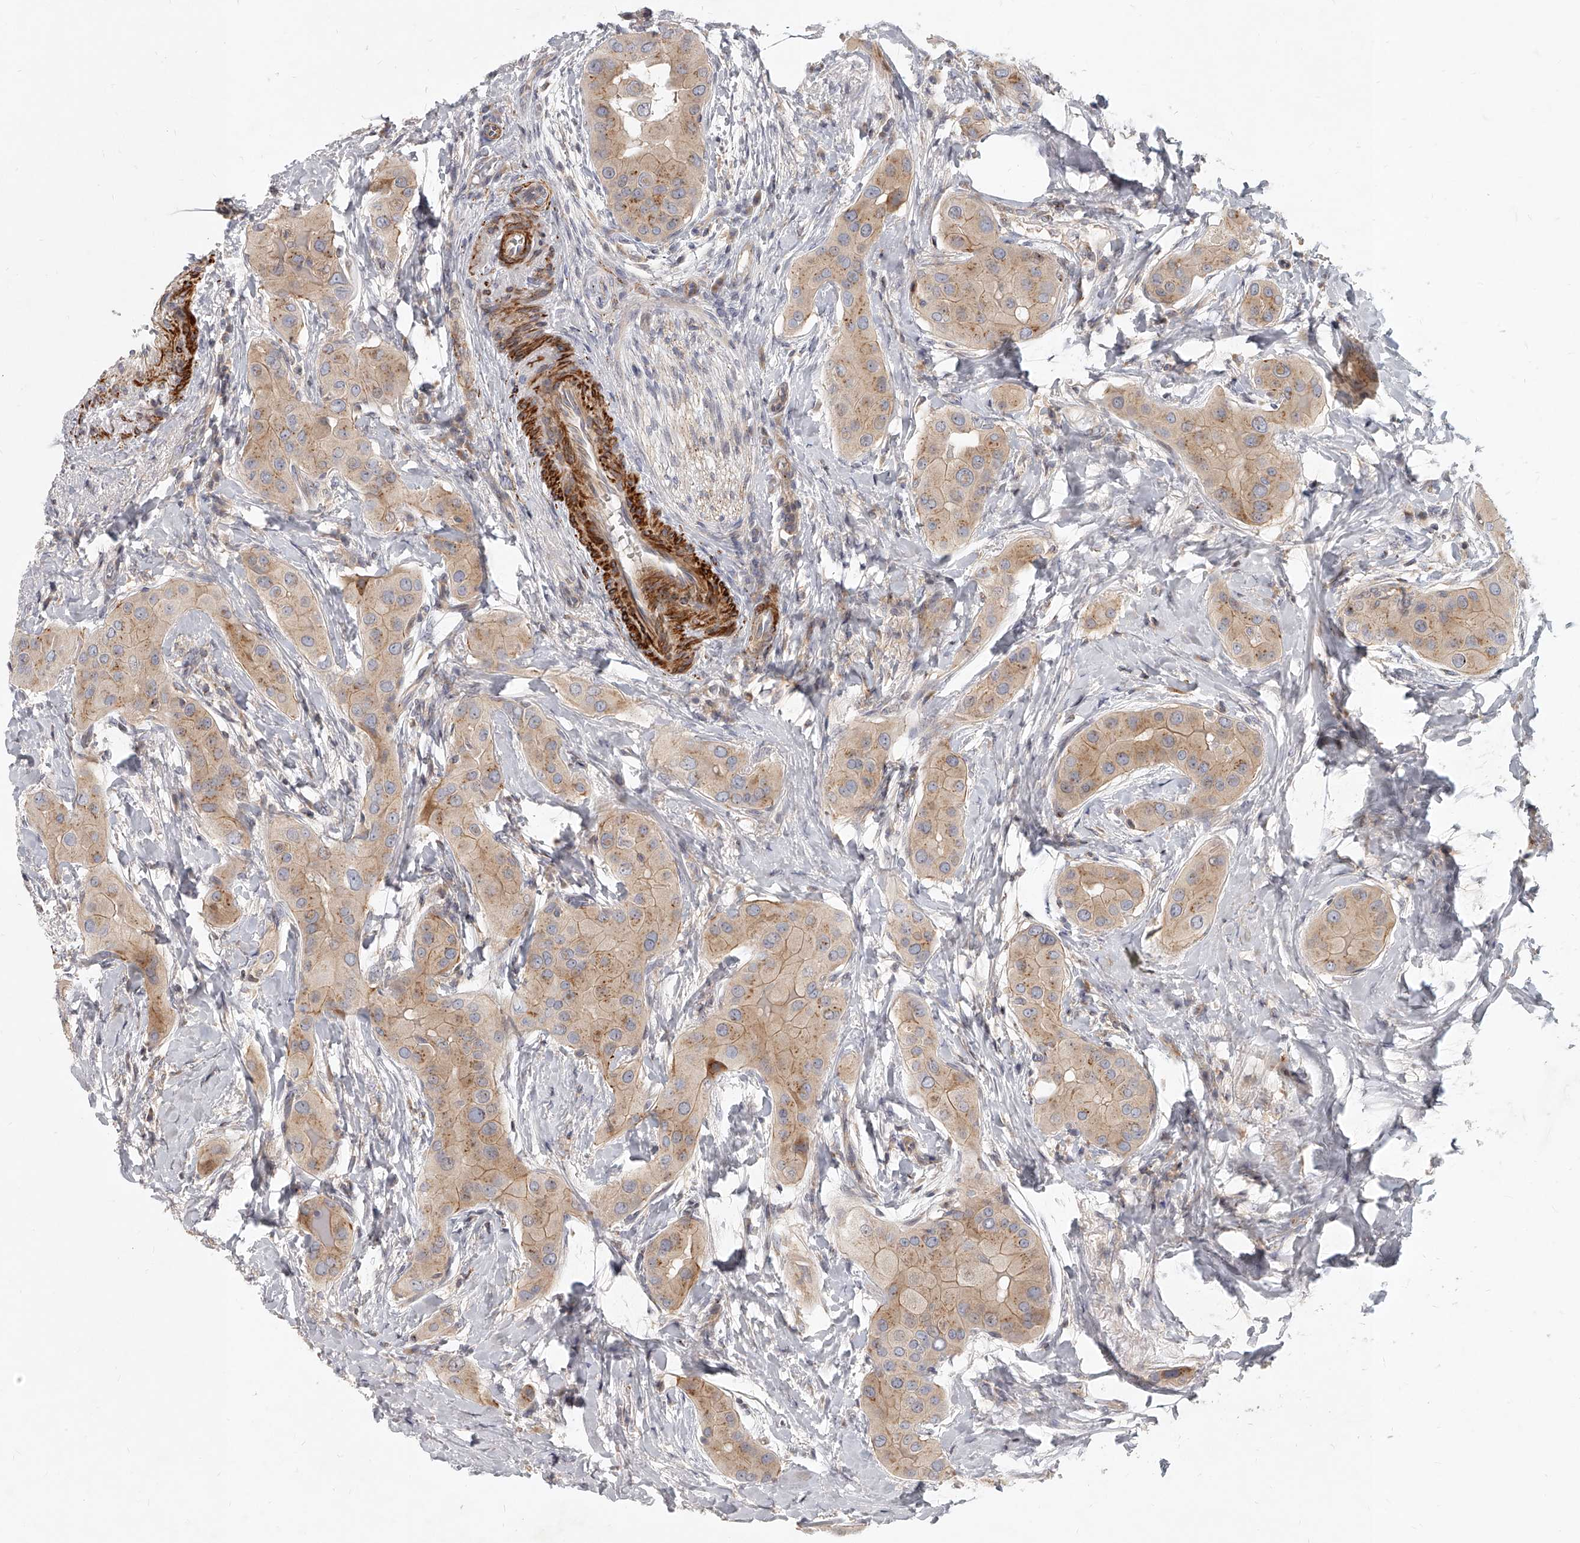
{"staining": {"intensity": "moderate", "quantity": ">75%", "location": "cytoplasmic/membranous"}, "tissue": "thyroid cancer", "cell_type": "Tumor cells", "image_type": "cancer", "snomed": [{"axis": "morphology", "description": "Papillary adenocarcinoma, NOS"}, {"axis": "topography", "description": "Thyroid gland"}], "caption": "Immunohistochemistry (IHC) histopathology image of neoplastic tissue: papillary adenocarcinoma (thyroid) stained using immunohistochemistry shows medium levels of moderate protein expression localized specifically in the cytoplasmic/membranous of tumor cells, appearing as a cytoplasmic/membranous brown color.", "gene": "SLC37A1", "patient": {"sex": "male", "age": 33}}